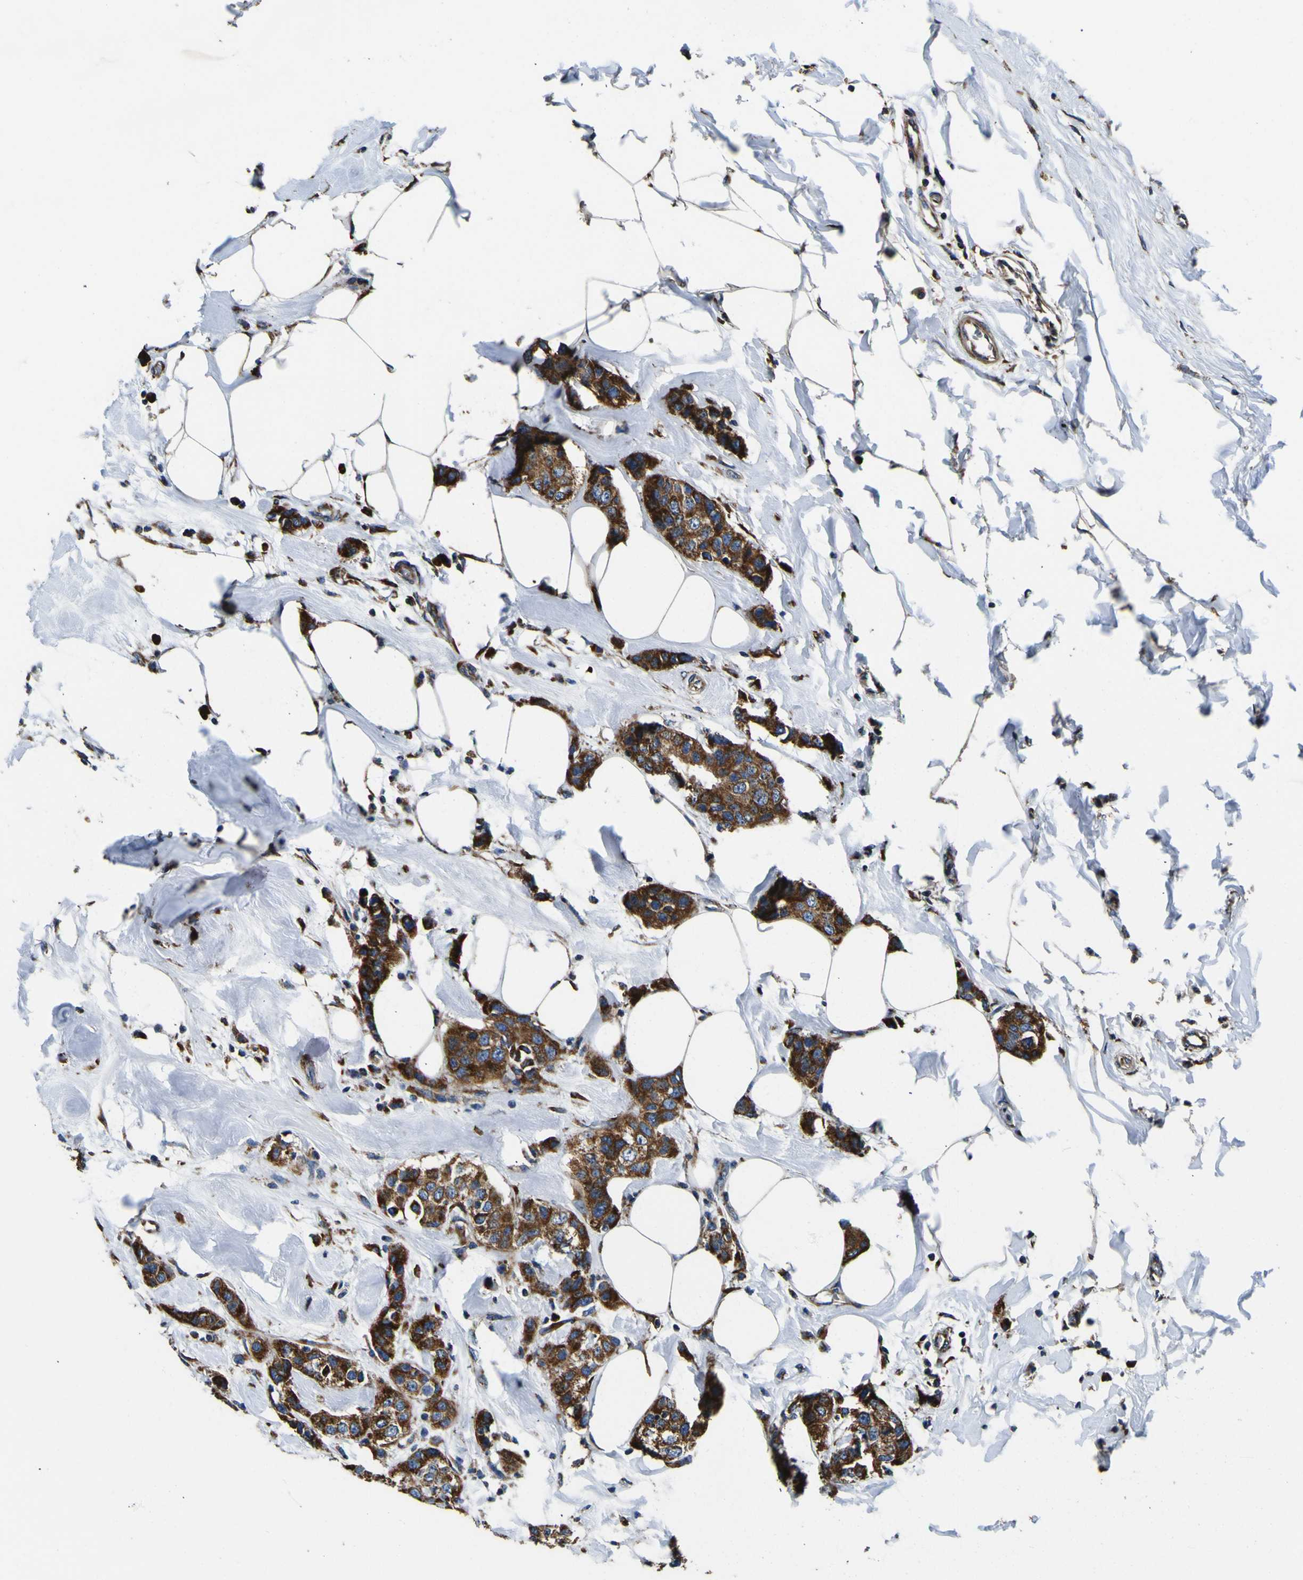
{"staining": {"intensity": "strong", "quantity": ">75%", "location": "cytoplasmic/membranous"}, "tissue": "breast cancer", "cell_type": "Tumor cells", "image_type": "cancer", "snomed": [{"axis": "morphology", "description": "Normal tissue, NOS"}, {"axis": "morphology", "description": "Duct carcinoma"}, {"axis": "topography", "description": "Breast"}], "caption": "Human breast intraductal carcinoma stained with a brown dye shows strong cytoplasmic/membranous positive expression in about >75% of tumor cells.", "gene": "INPP5A", "patient": {"sex": "female", "age": 50}}